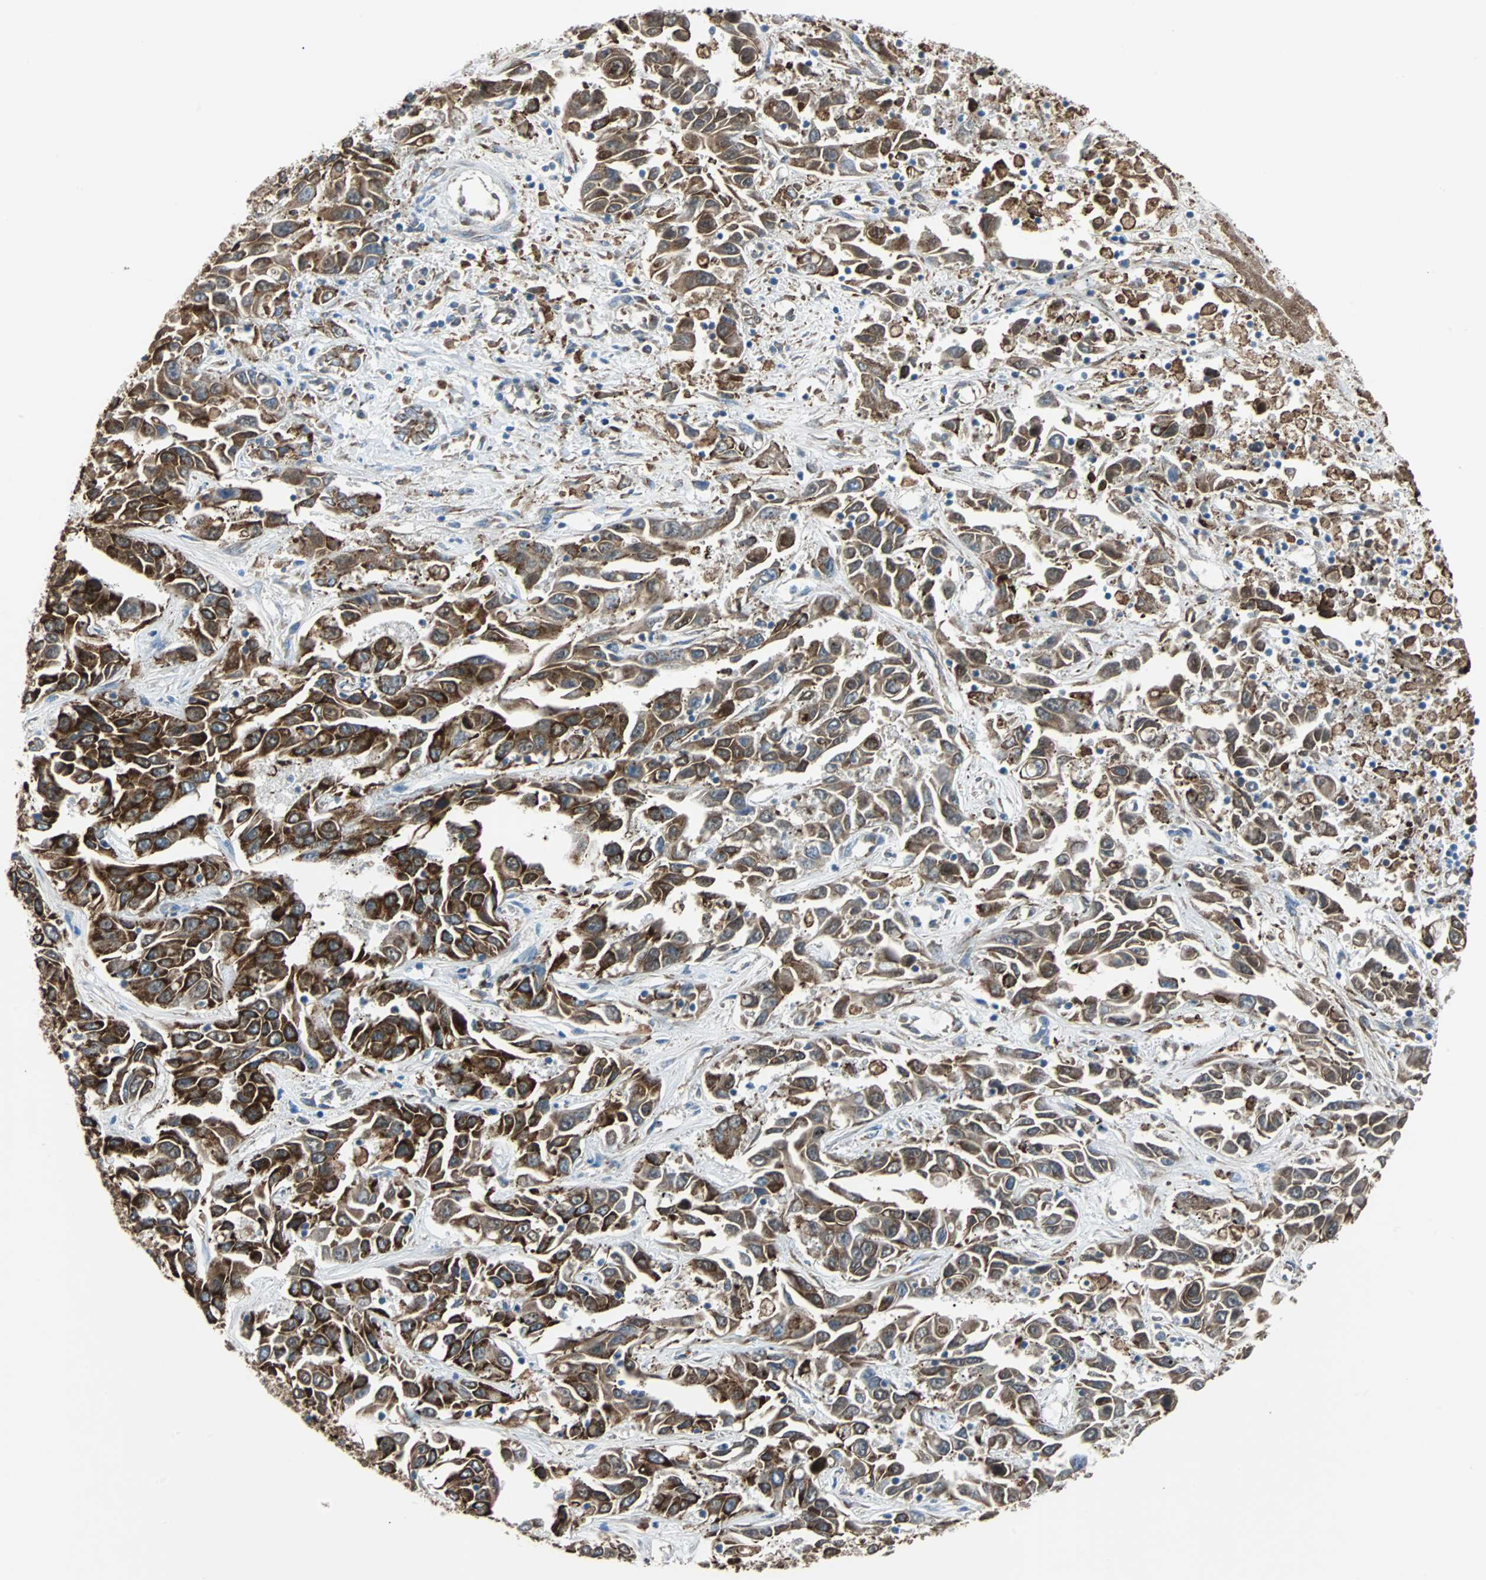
{"staining": {"intensity": "strong", "quantity": ">75%", "location": "cytoplasmic/membranous"}, "tissue": "liver cancer", "cell_type": "Tumor cells", "image_type": "cancer", "snomed": [{"axis": "morphology", "description": "Cholangiocarcinoma"}, {"axis": "topography", "description": "Liver"}], "caption": "Approximately >75% of tumor cells in human cholangiocarcinoma (liver) display strong cytoplasmic/membranous protein positivity as visualized by brown immunohistochemical staining.", "gene": "PDIA4", "patient": {"sex": "female", "age": 52}}